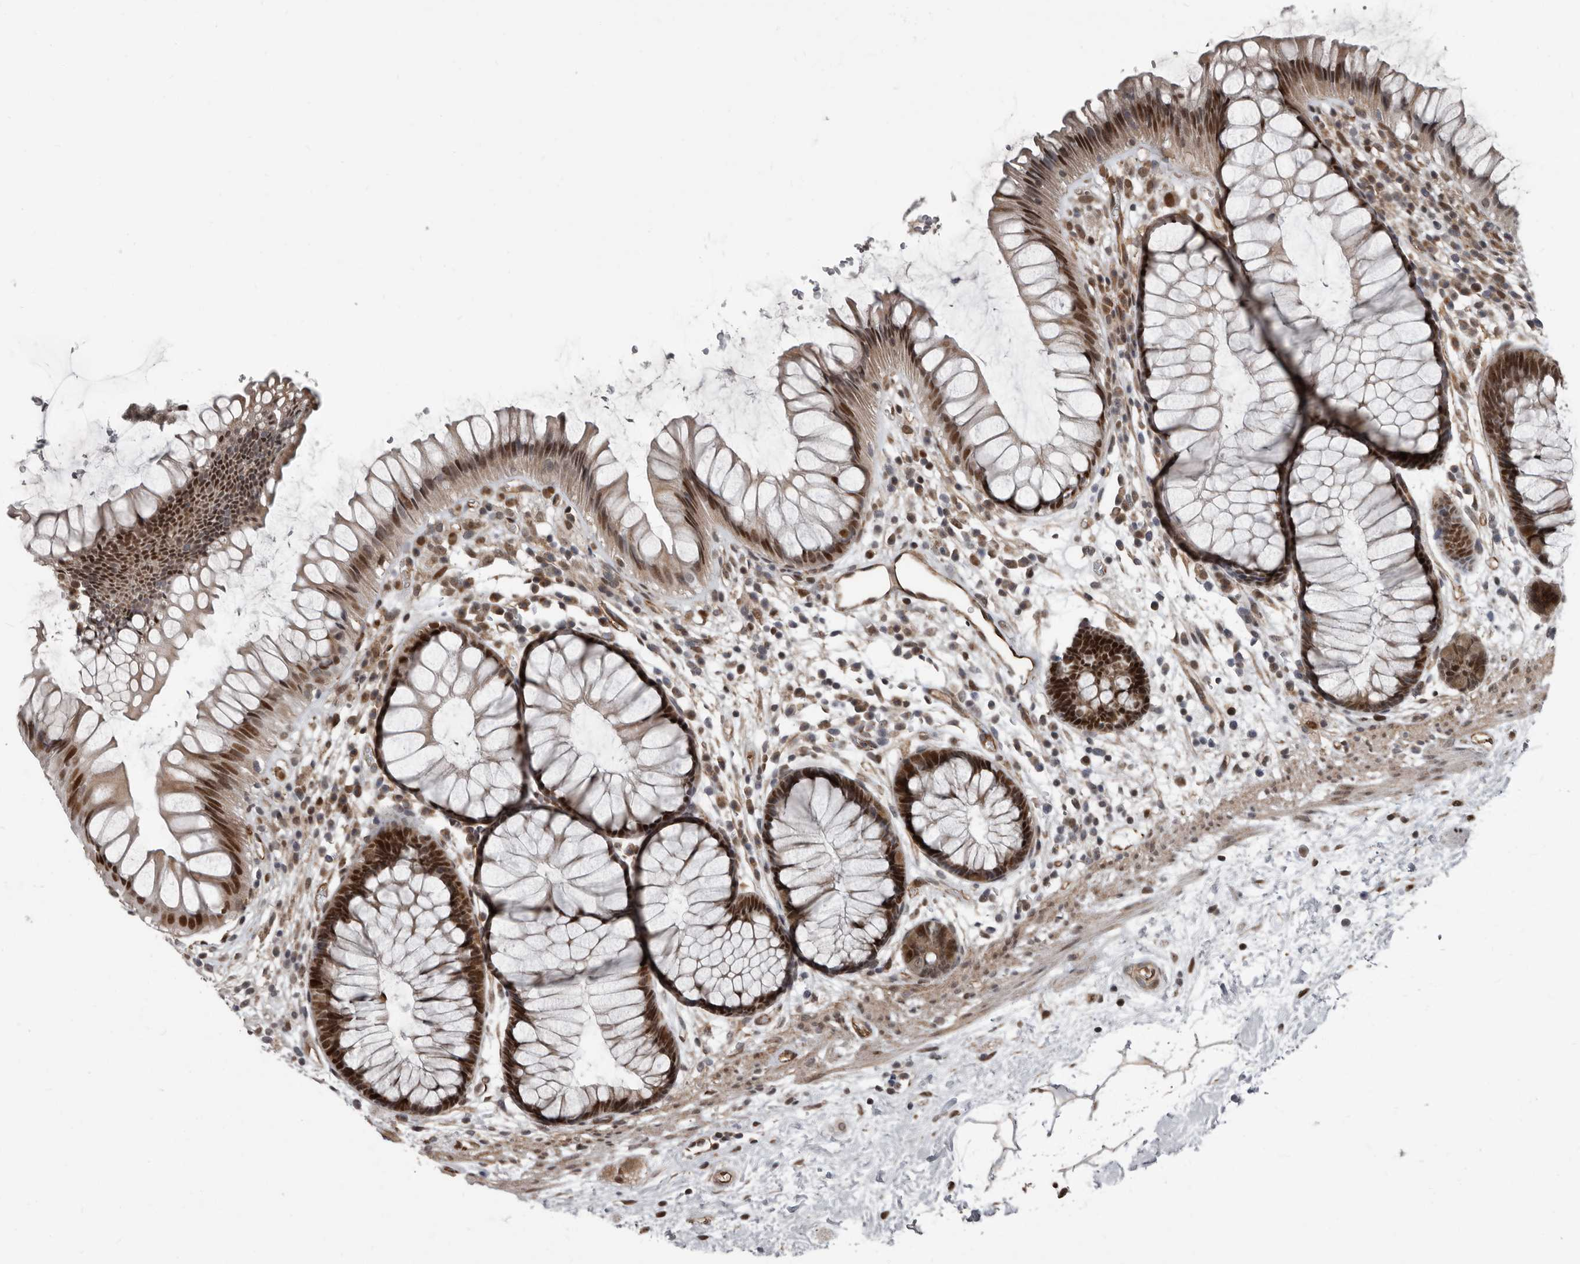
{"staining": {"intensity": "strong", "quantity": ">75%", "location": "nuclear"}, "tissue": "rectum", "cell_type": "Glandular cells", "image_type": "normal", "snomed": [{"axis": "morphology", "description": "Normal tissue, NOS"}, {"axis": "topography", "description": "Rectum"}], "caption": "The histopathology image exhibits staining of benign rectum, revealing strong nuclear protein staining (brown color) within glandular cells.", "gene": "CHD1L", "patient": {"sex": "male", "age": 51}}